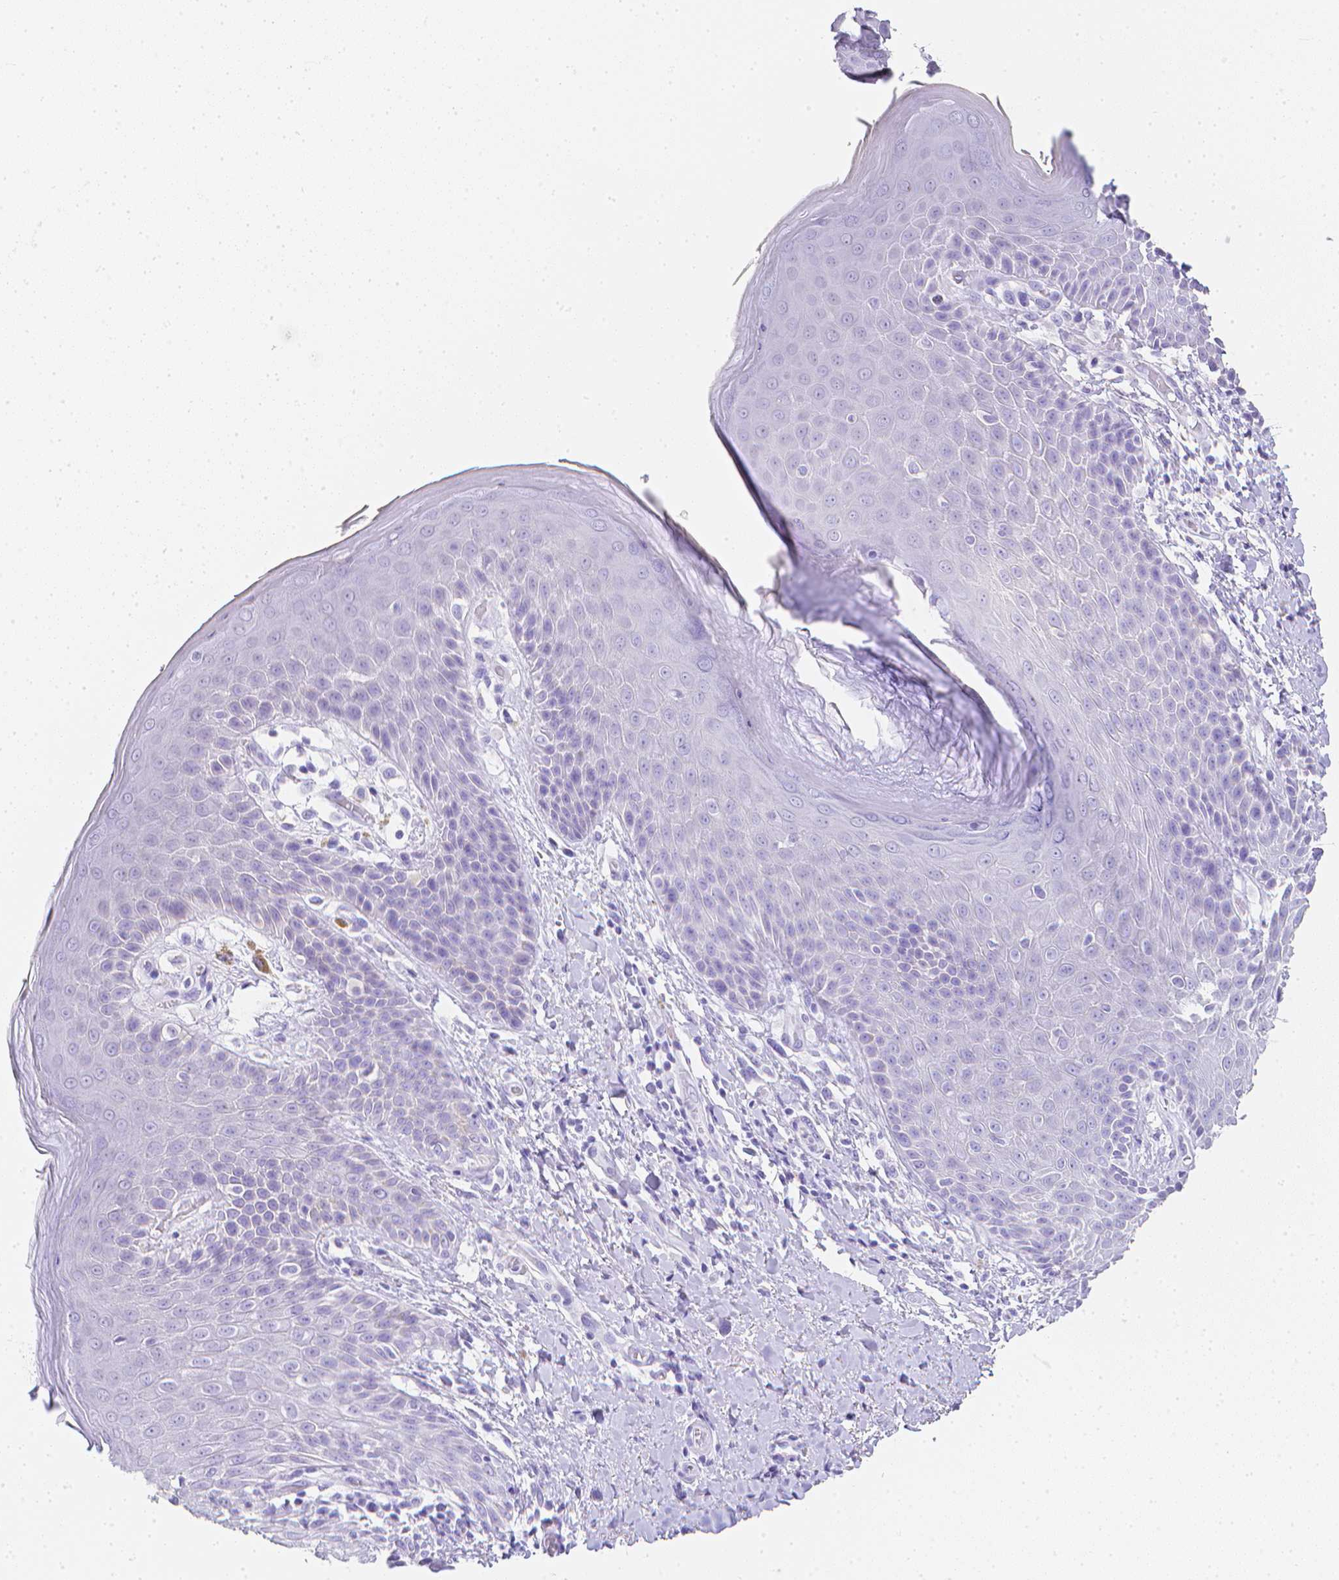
{"staining": {"intensity": "negative", "quantity": "none", "location": "none"}, "tissue": "skin", "cell_type": "Epidermal cells", "image_type": "normal", "snomed": [{"axis": "morphology", "description": "Normal tissue, NOS"}, {"axis": "topography", "description": "Anal"}, {"axis": "topography", "description": "Peripheral nerve tissue"}], "caption": "Immunohistochemical staining of benign skin exhibits no significant expression in epidermal cells.", "gene": "LGALS4", "patient": {"sex": "male", "age": 51}}